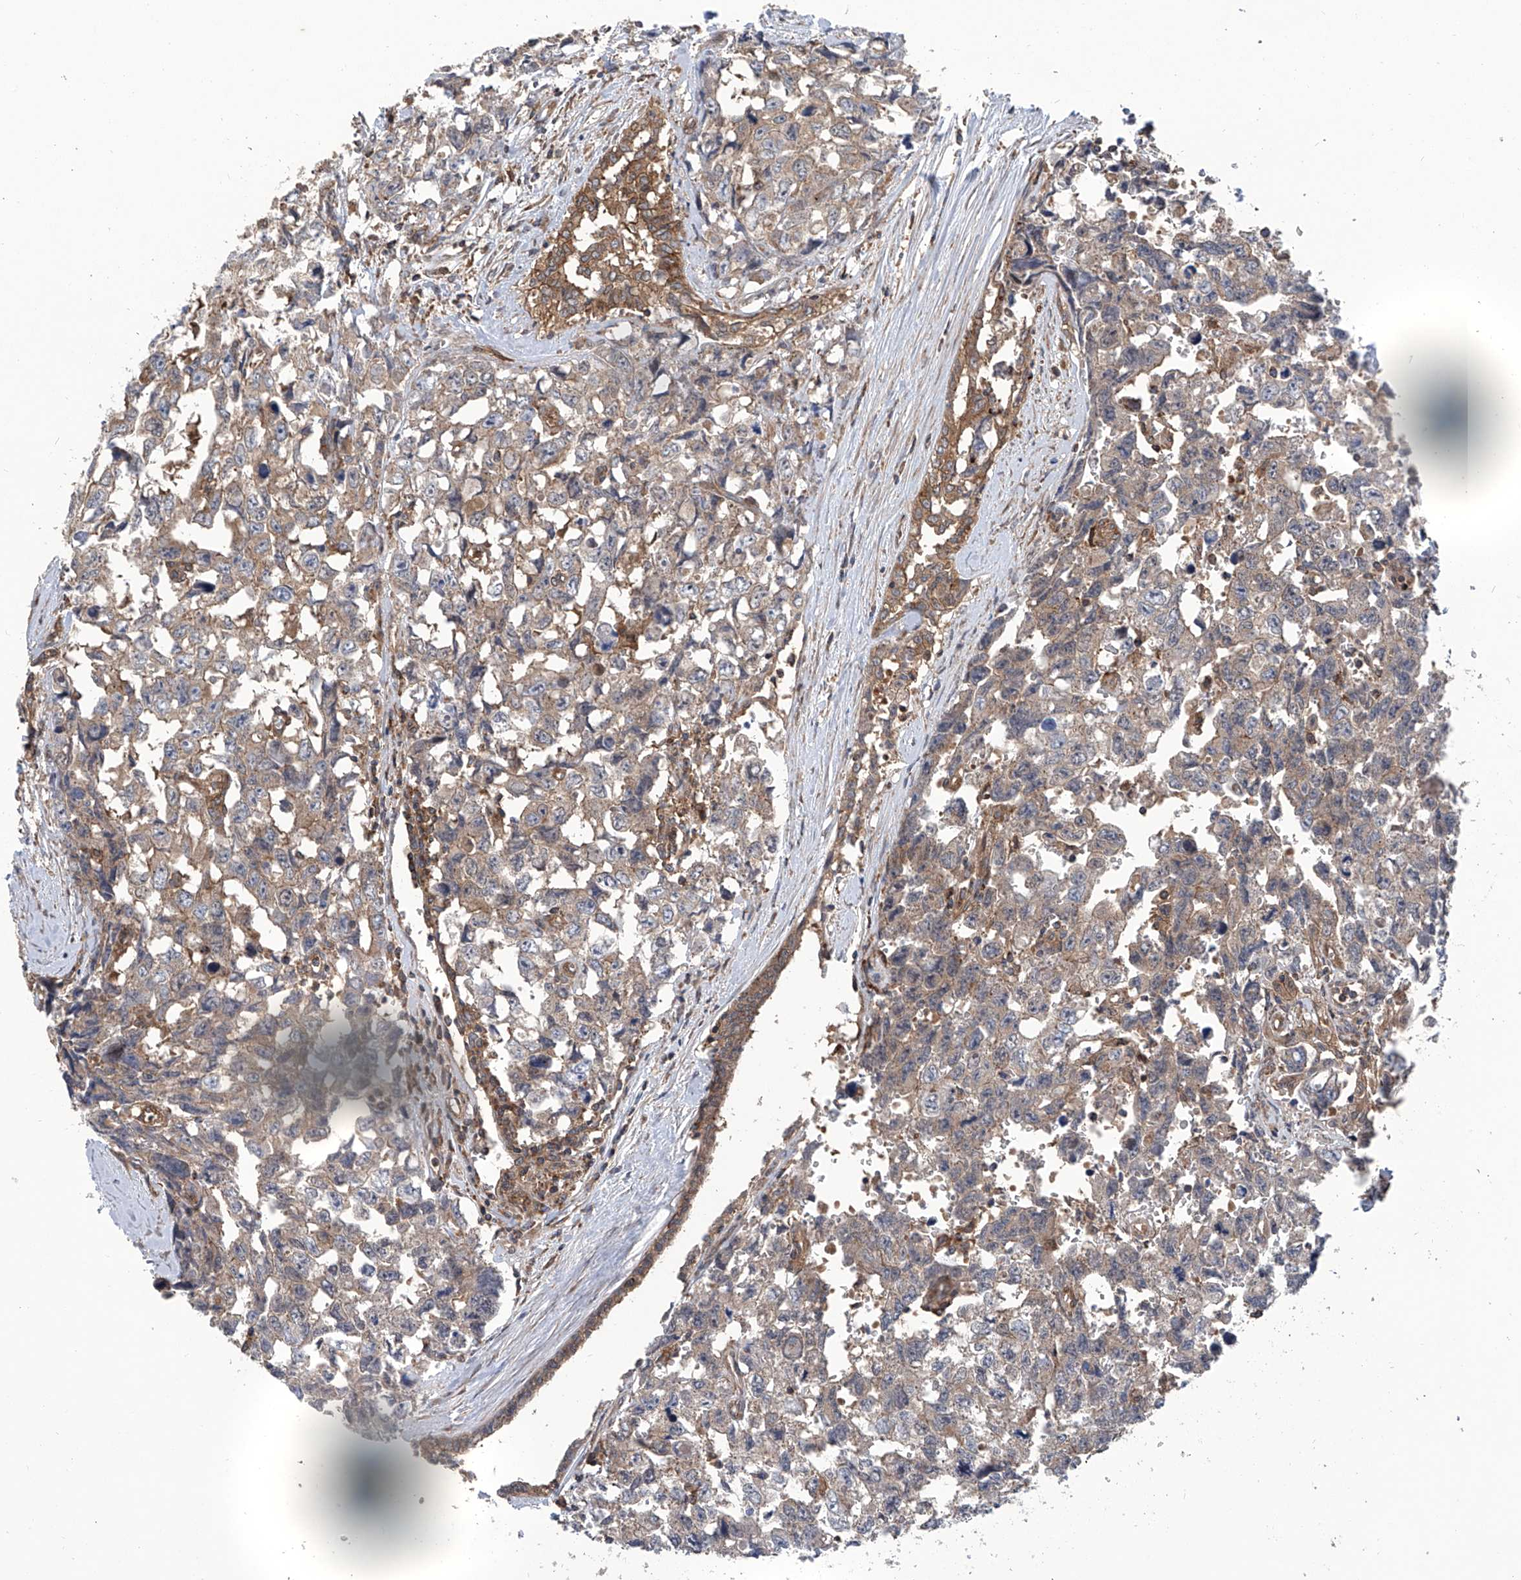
{"staining": {"intensity": "weak", "quantity": ">75%", "location": "cytoplasmic/membranous"}, "tissue": "testis cancer", "cell_type": "Tumor cells", "image_type": "cancer", "snomed": [{"axis": "morphology", "description": "Carcinoma, Embryonal, NOS"}, {"axis": "topography", "description": "Testis"}], "caption": "The histopathology image displays a brown stain indicating the presence of a protein in the cytoplasmic/membranous of tumor cells in testis cancer.", "gene": "SMAP1", "patient": {"sex": "male", "age": 31}}